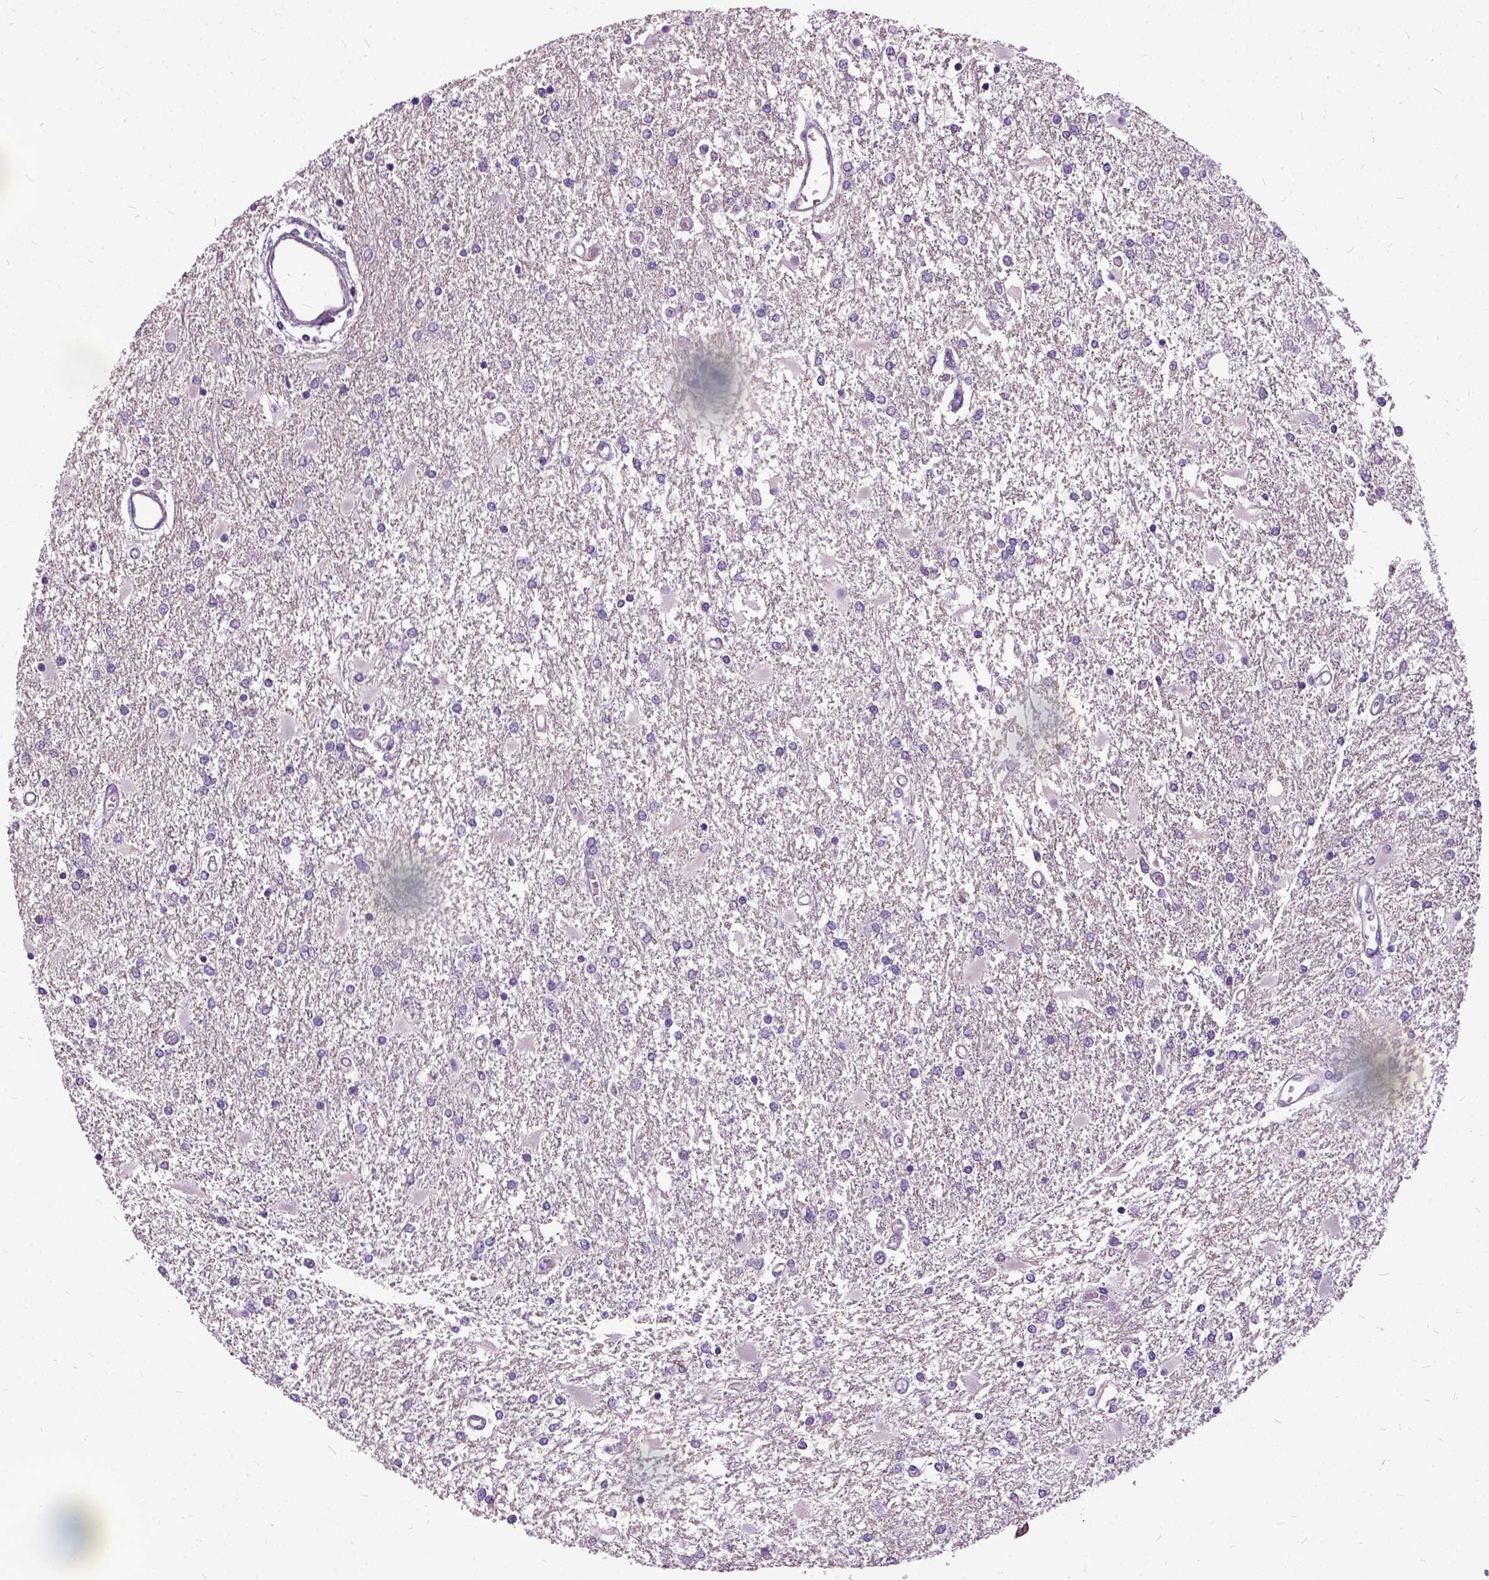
{"staining": {"intensity": "negative", "quantity": "none", "location": "none"}, "tissue": "glioma", "cell_type": "Tumor cells", "image_type": "cancer", "snomed": [{"axis": "morphology", "description": "Glioma, malignant, High grade"}, {"axis": "topography", "description": "Cerebral cortex"}], "caption": "IHC micrograph of human malignant high-grade glioma stained for a protein (brown), which demonstrates no positivity in tumor cells.", "gene": "ILRUN", "patient": {"sex": "male", "age": 79}}